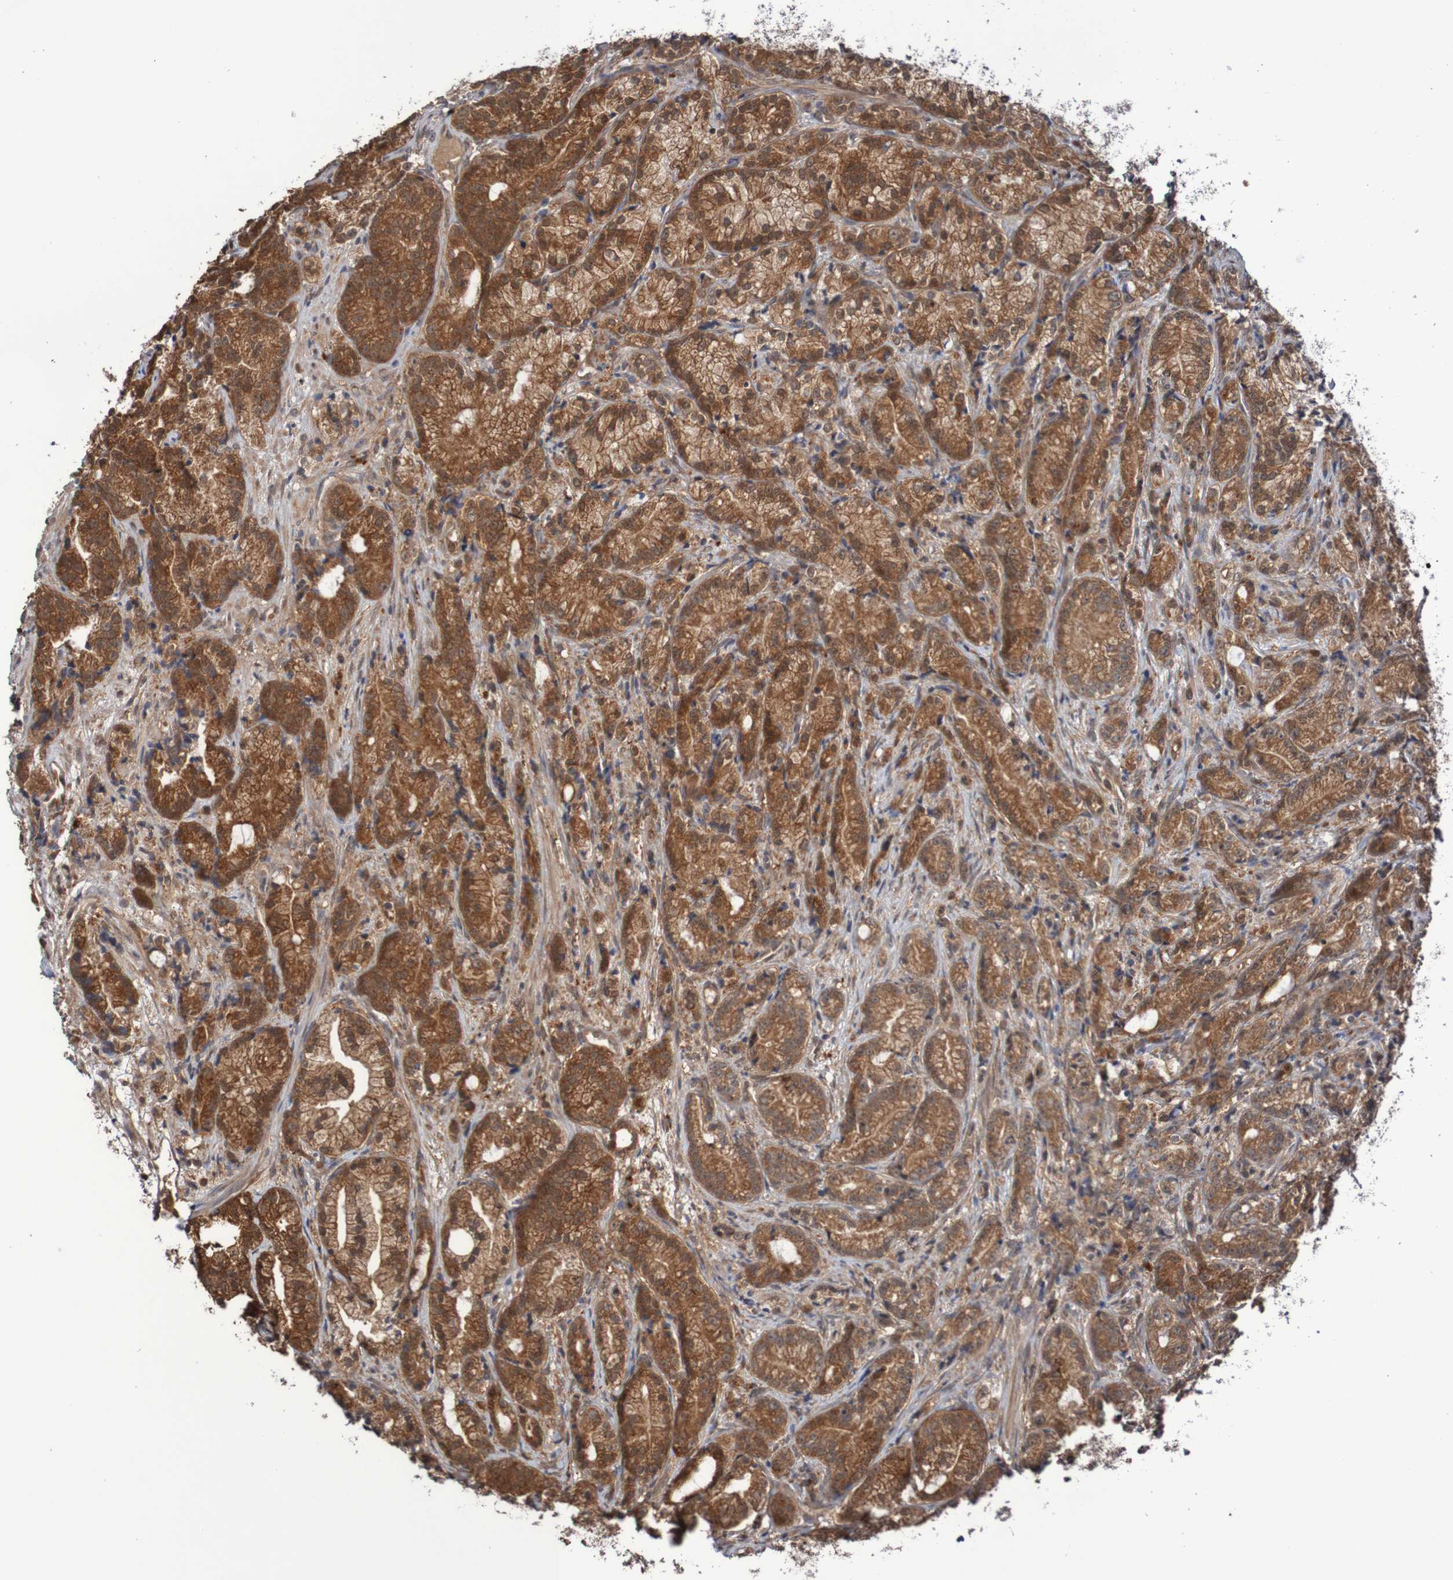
{"staining": {"intensity": "moderate", "quantity": ">75%", "location": "cytoplasmic/membranous"}, "tissue": "prostate cancer", "cell_type": "Tumor cells", "image_type": "cancer", "snomed": [{"axis": "morphology", "description": "Adenocarcinoma, Low grade"}, {"axis": "topography", "description": "Prostate"}], "caption": "Immunohistochemistry (DAB (3,3'-diaminobenzidine)) staining of human prostate cancer exhibits moderate cytoplasmic/membranous protein expression in about >75% of tumor cells.", "gene": "PHPT1", "patient": {"sex": "male", "age": 89}}